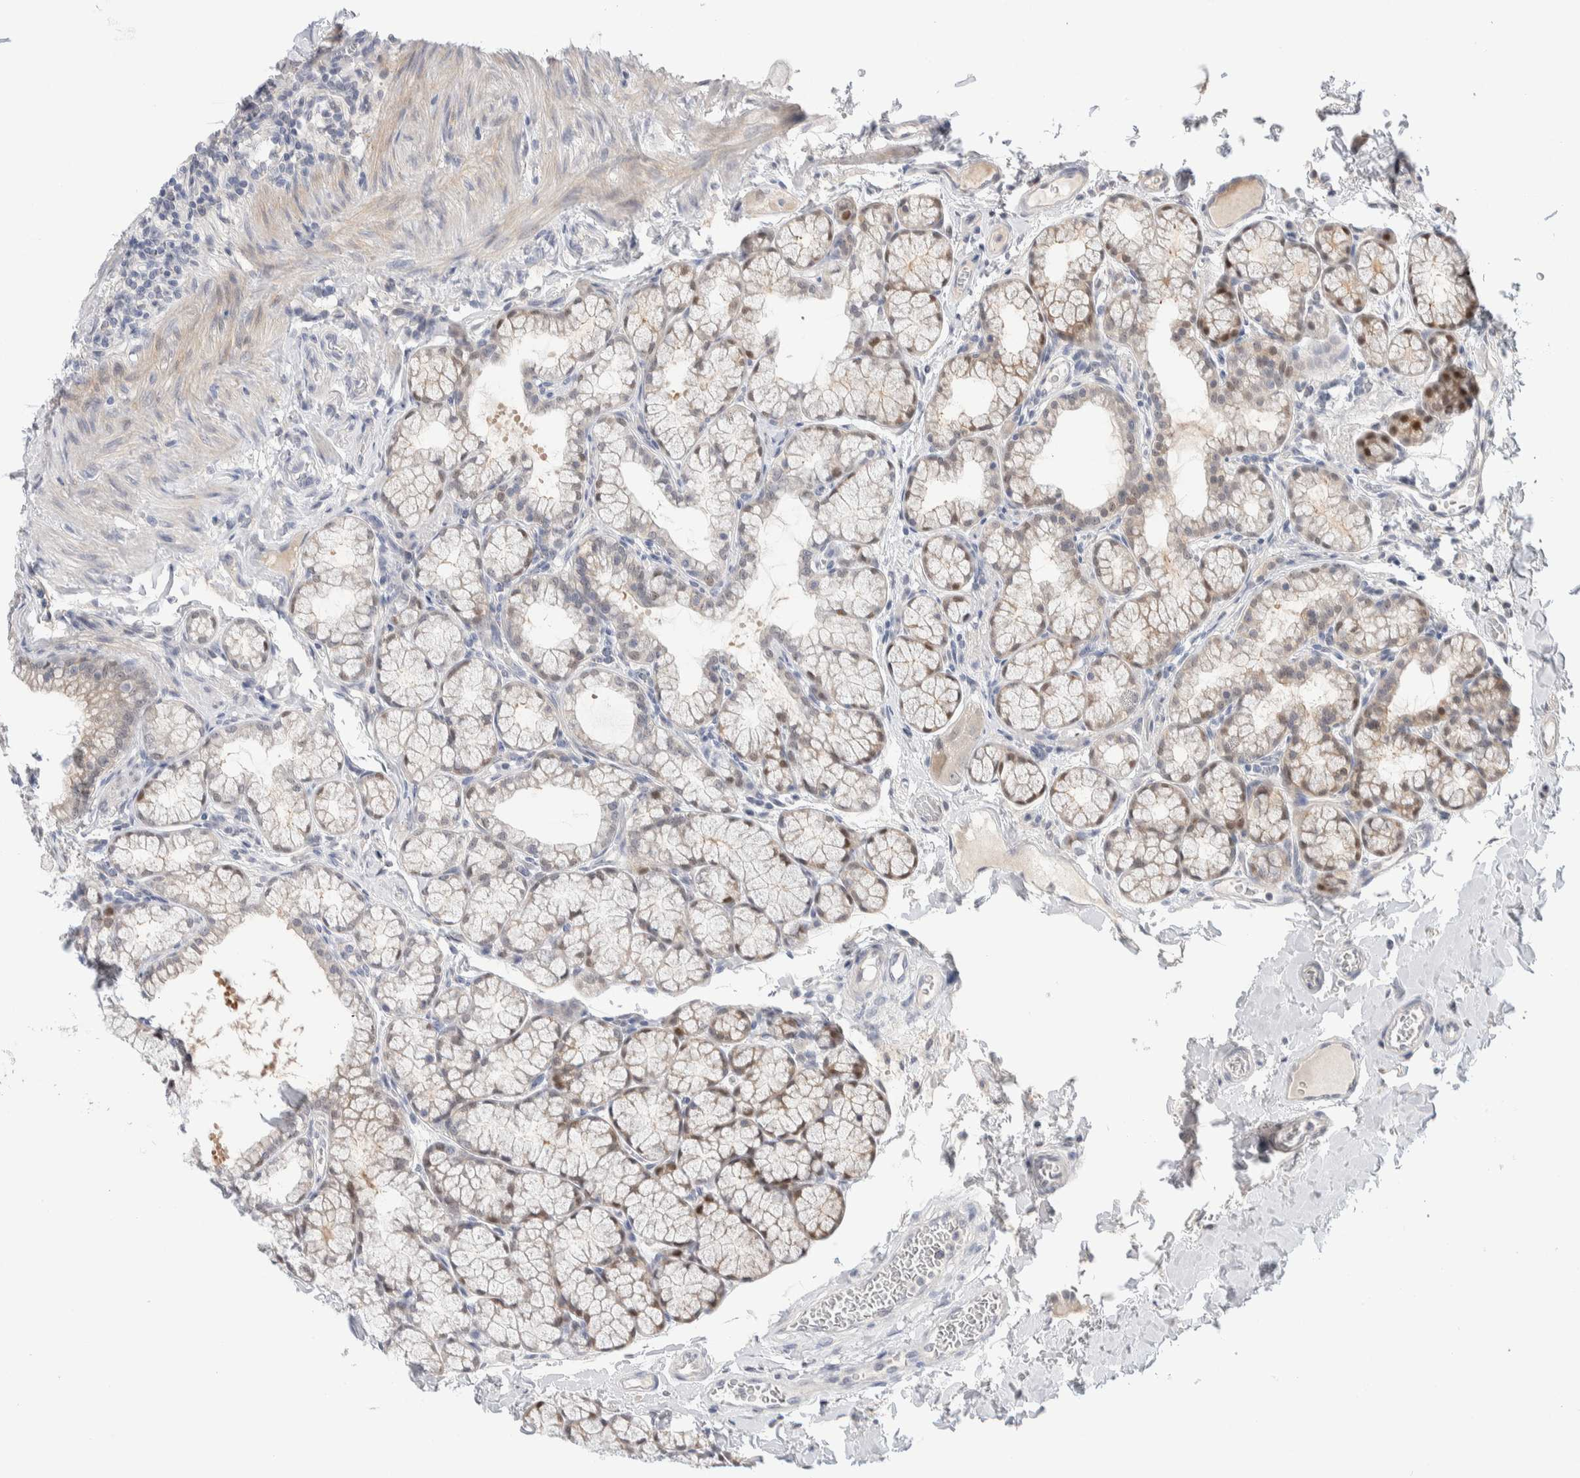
{"staining": {"intensity": "weak", "quantity": "25%-75%", "location": "cytoplasmic/membranous"}, "tissue": "duodenum", "cell_type": "Glandular cells", "image_type": "normal", "snomed": [{"axis": "morphology", "description": "Normal tissue, NOS"}, {"axis": "topography", "description": "Duodenum"}], "caption": "The histopathology image shows a brown stain indicating the presence of a protein in the cytoplasmic/membranous of glandular cells in duodenum. (DAB IHC, brown staining for protein, blue staining for nuclei).", "gene": "DNAJB6", "patient": {"sex": "male", "age": 50}}